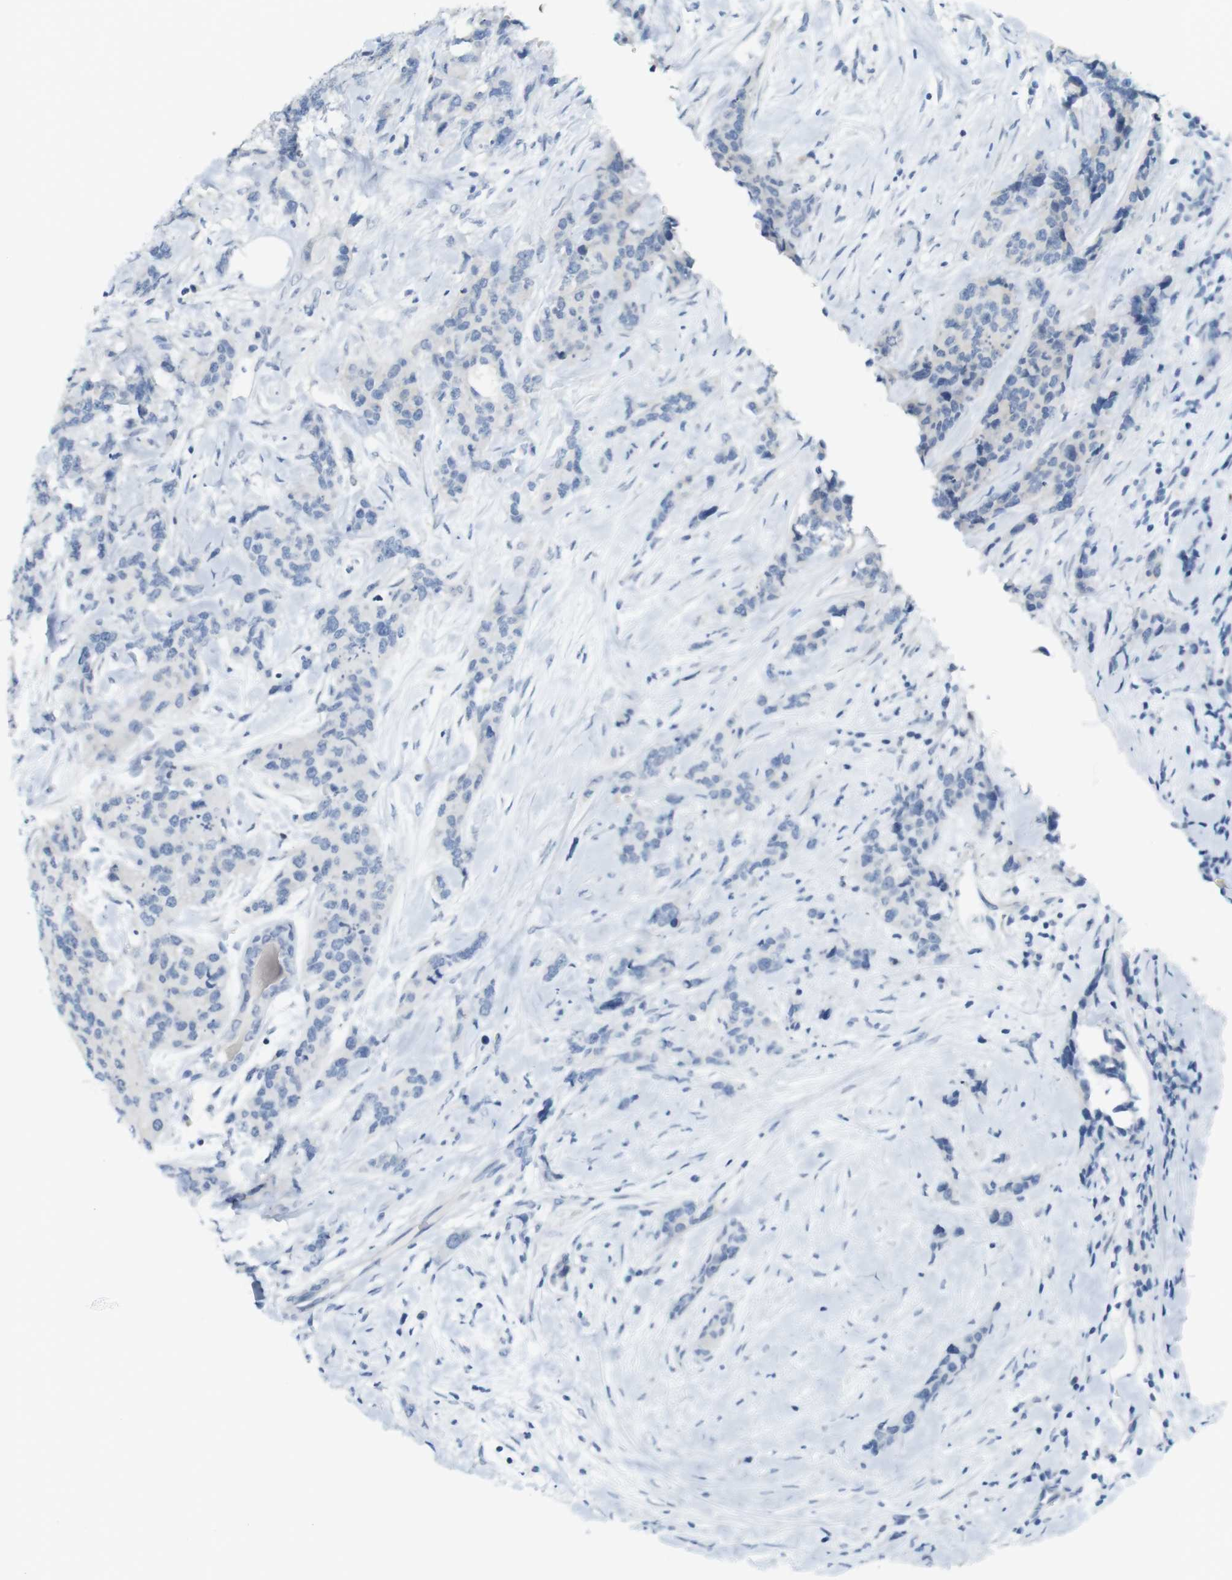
{"staining": {"intensity": "negative", "quantity": "none", "location": "none"}, "tissue": "breast cancer", "cell_type": "Tumor cells", "image_type": "cancer", "snomed": [{"axis": "morphology", "description": "Lobular carcinoma"}, {"axis": "topography", "description": "Breast"}], "caption": "Image shows no protein positivity in tumor cells of breast cancer (lobular carcinoma) tissue.", "gene": "CREB3L2", "patient": {"sex": "female", "age": 59}}